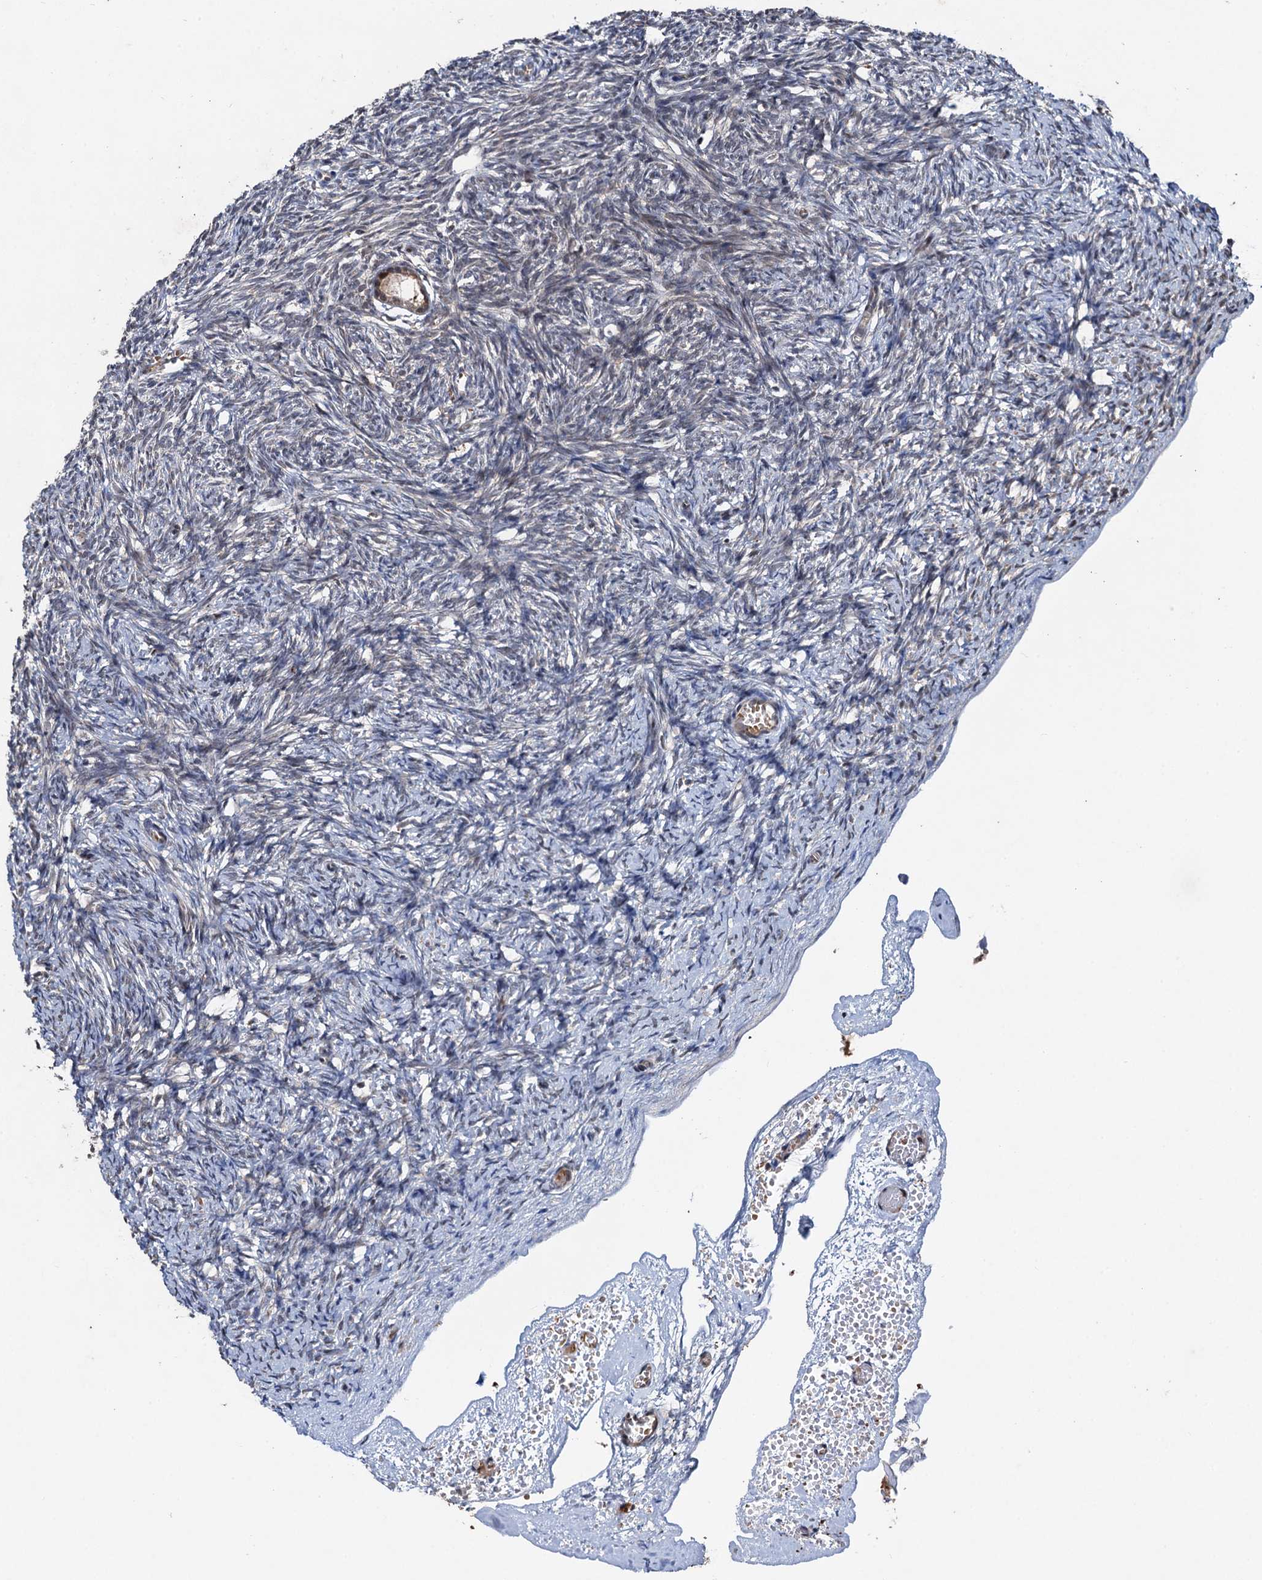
{"staining": {"intensity": "weak", "quantity": "<25%", "location": "nuclear"}, "tissue": "ovary", "cell_type": "Ovarian stroma cells", "image_type": "normal", "snomed": [{"axis": "morphology", "description": "Normal tissue, NOS"}, {"axis": "topography", "description": "Ovary"}], "caption": "High power microscopy photomicrograph of an immunohistochemistry histopathology image of unremarkable ovary, revealing no significant expression in ovarian stroma cells. The staining is performed using DAB (3,3'-diaminobenzidine) brown chromogen with nuclei counter-stained in using hematoxylin.", "gene": "REP15", "patient": {"sex": "female", "age": 34}}